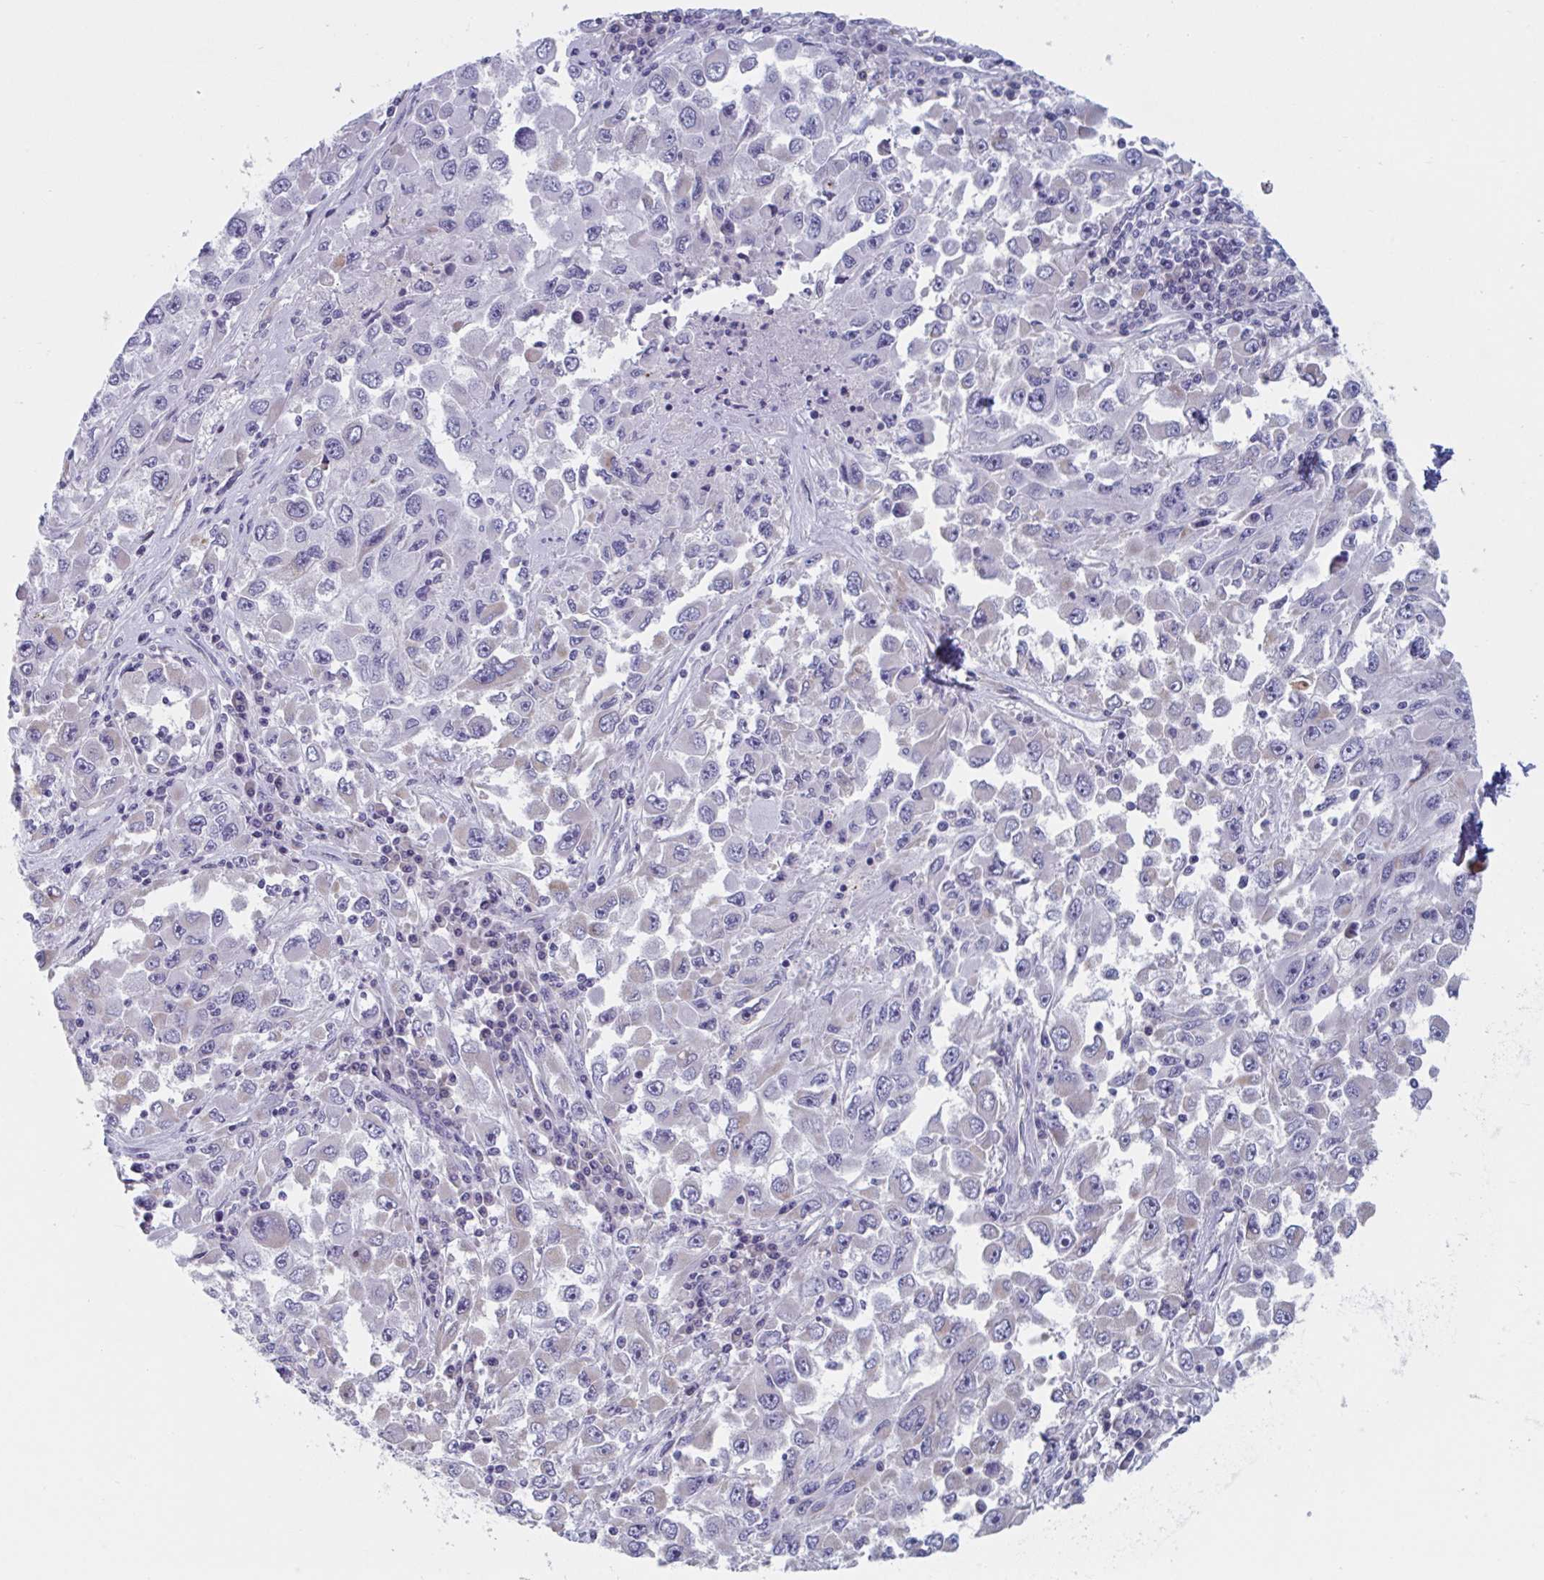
{"staining": {"intensity": "negative", "quantity": "none", "location": "none"}, "tissue": "melanoma", "cell_type": "Tumor cells", "image_type": "cancer", "snomed": [{"axis": "morphology", "description": "Malignant melanoma, Metastatic site"}, {"axis": "topography", "description": "Lymph node"}], "caption": "A high-resolution photomicrograph shows IHC staining of malignant melanoma (metastatic site), which displays no significant staining in tumor cells. (Immunohistochemistry (ihc), brightfield microscopy, high magnification).", "gene": "NDUFC2", "patient": {"sex": "female", "age": 67}}